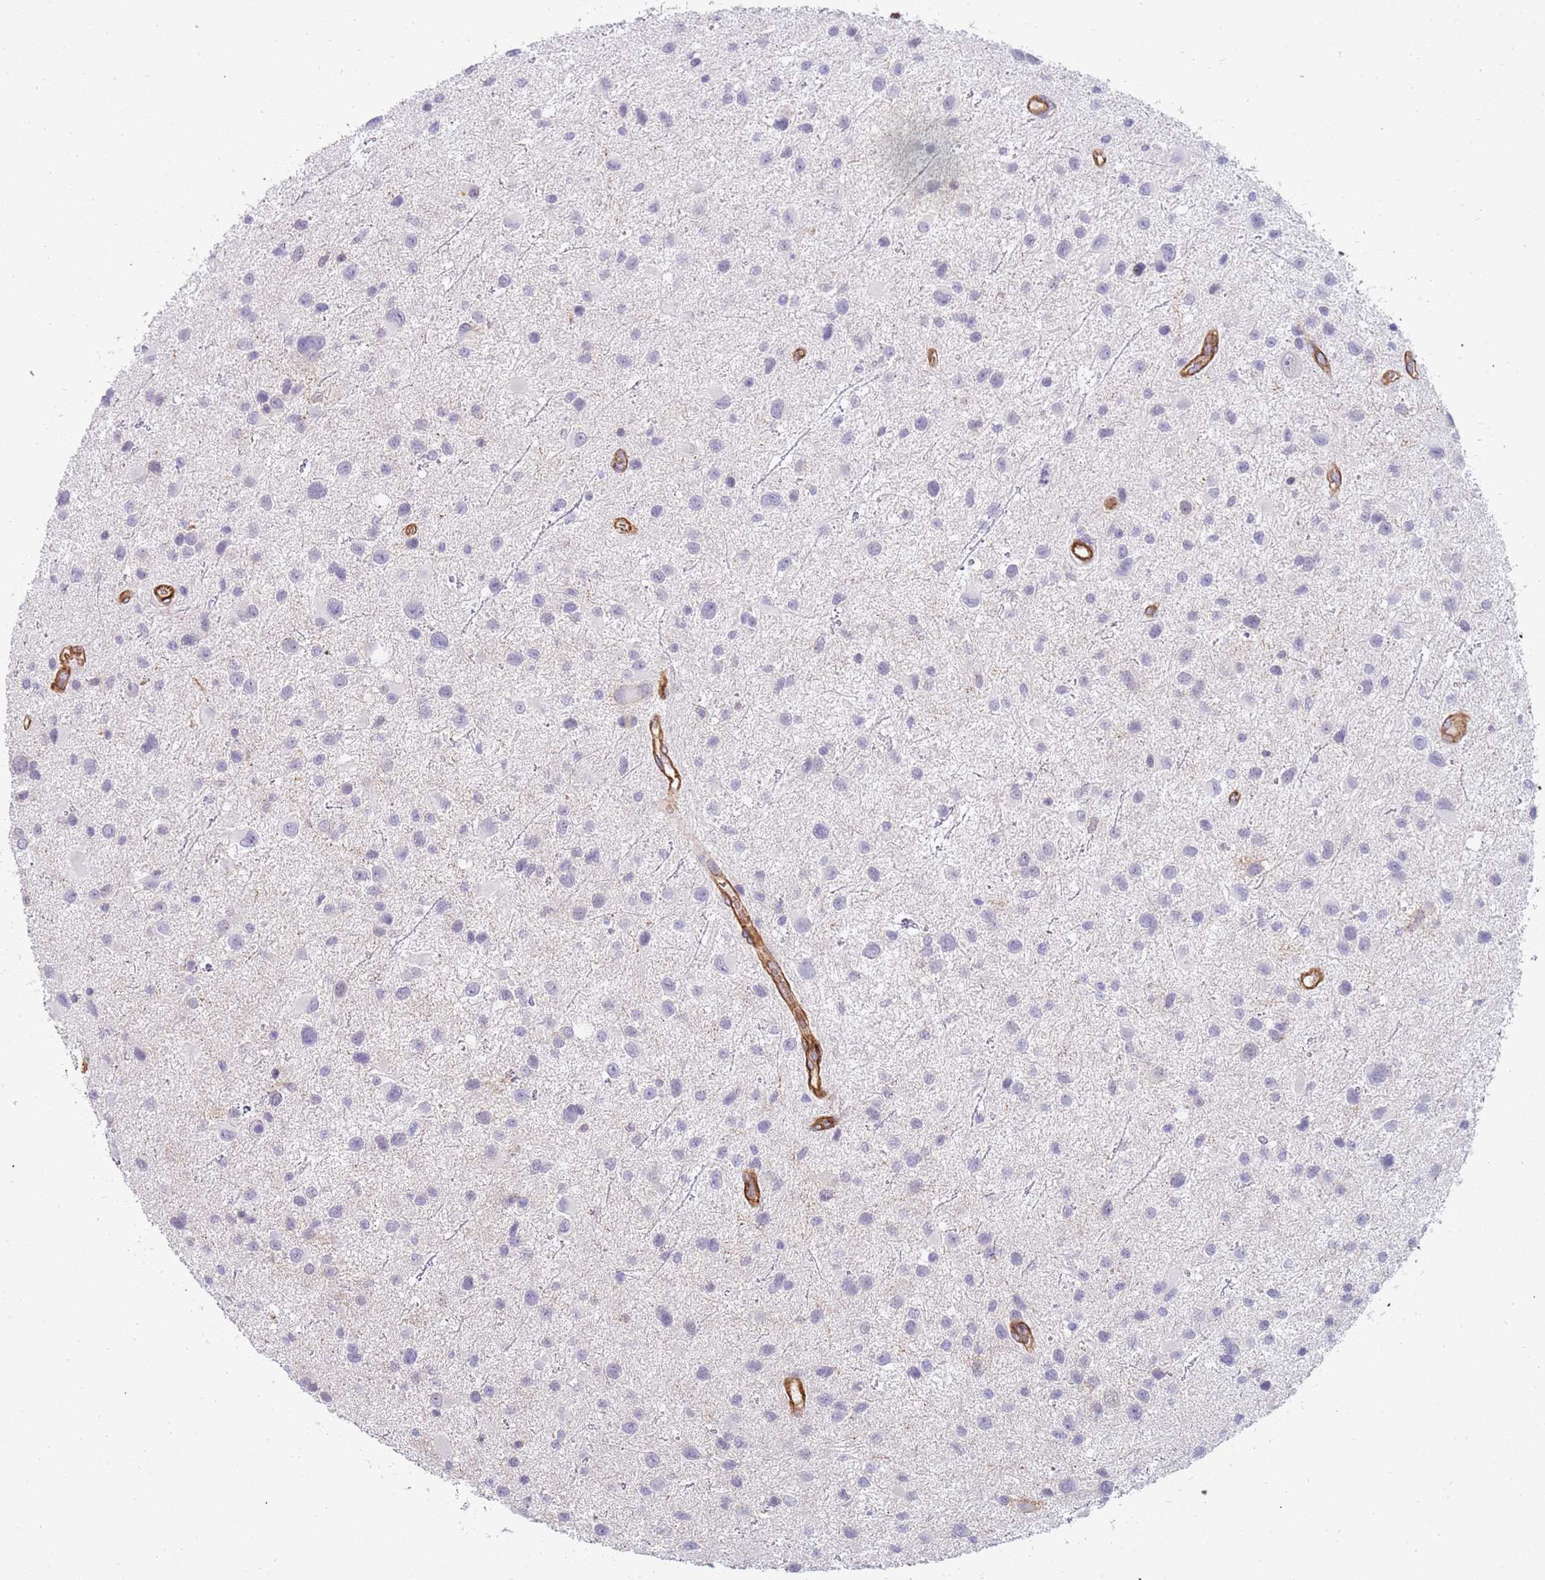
{"staining": {"intensity": "negative", "quantity": "none", "location": "none"}, "tissue": "glioma", "cell_type": "Tumor cells", "image_type": "cancer", "snomed": [{"axis": "morphology", "description": "Glioma, malignant, Low grade"}, {"axis": "topography", "description": "Brain"}], "caption": "Immunohistochemistry (IHC) micrograph of glioma stained for a protein (brown), which displays no positivity in tumor cells.", "gene": "GFRAL", "patient": {"sex": "female", "age": 32}}